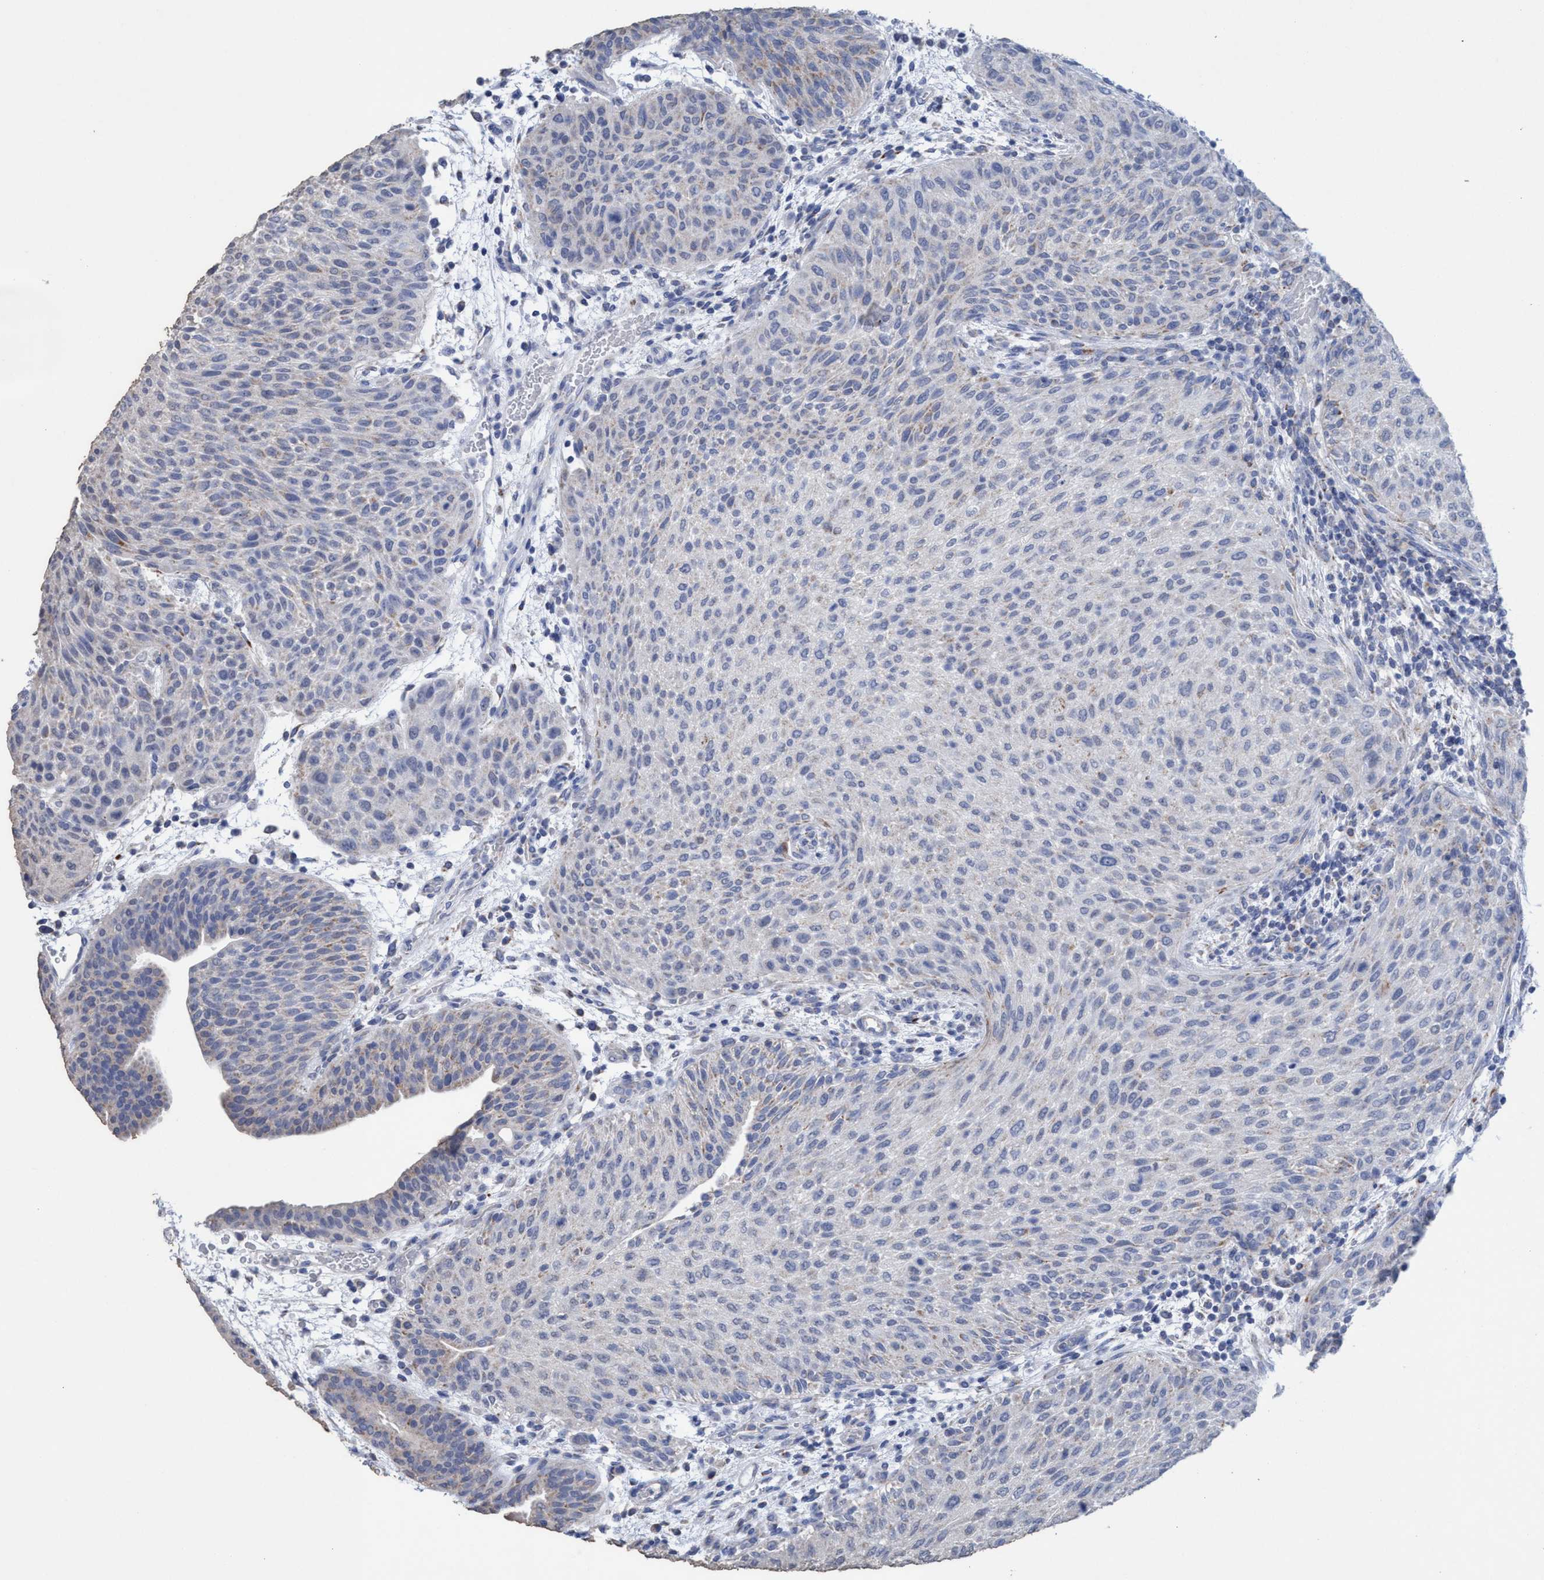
{"staining": {"intensity": "negative", "quantity": "none", "location": "none"}, "tissue": "urothelial cancer", "cell_type": "Tumor cells", "image_type": "cancer", "snomed": [{"axis": "morphology", "description": "Urothelial carcinoma, Low grade"}, {"axis": "morphology", "description": "Urothelial carcinoma, High grade"}, {"axis": "topography", "description": "Urinary bladder"}], "caption": "This is an IHC image of human low-grade urothelial carcinoma. There is no staining in tumor cells.", "gene": "RSAD1", "patient": {"sex": "male", "age": 35}}